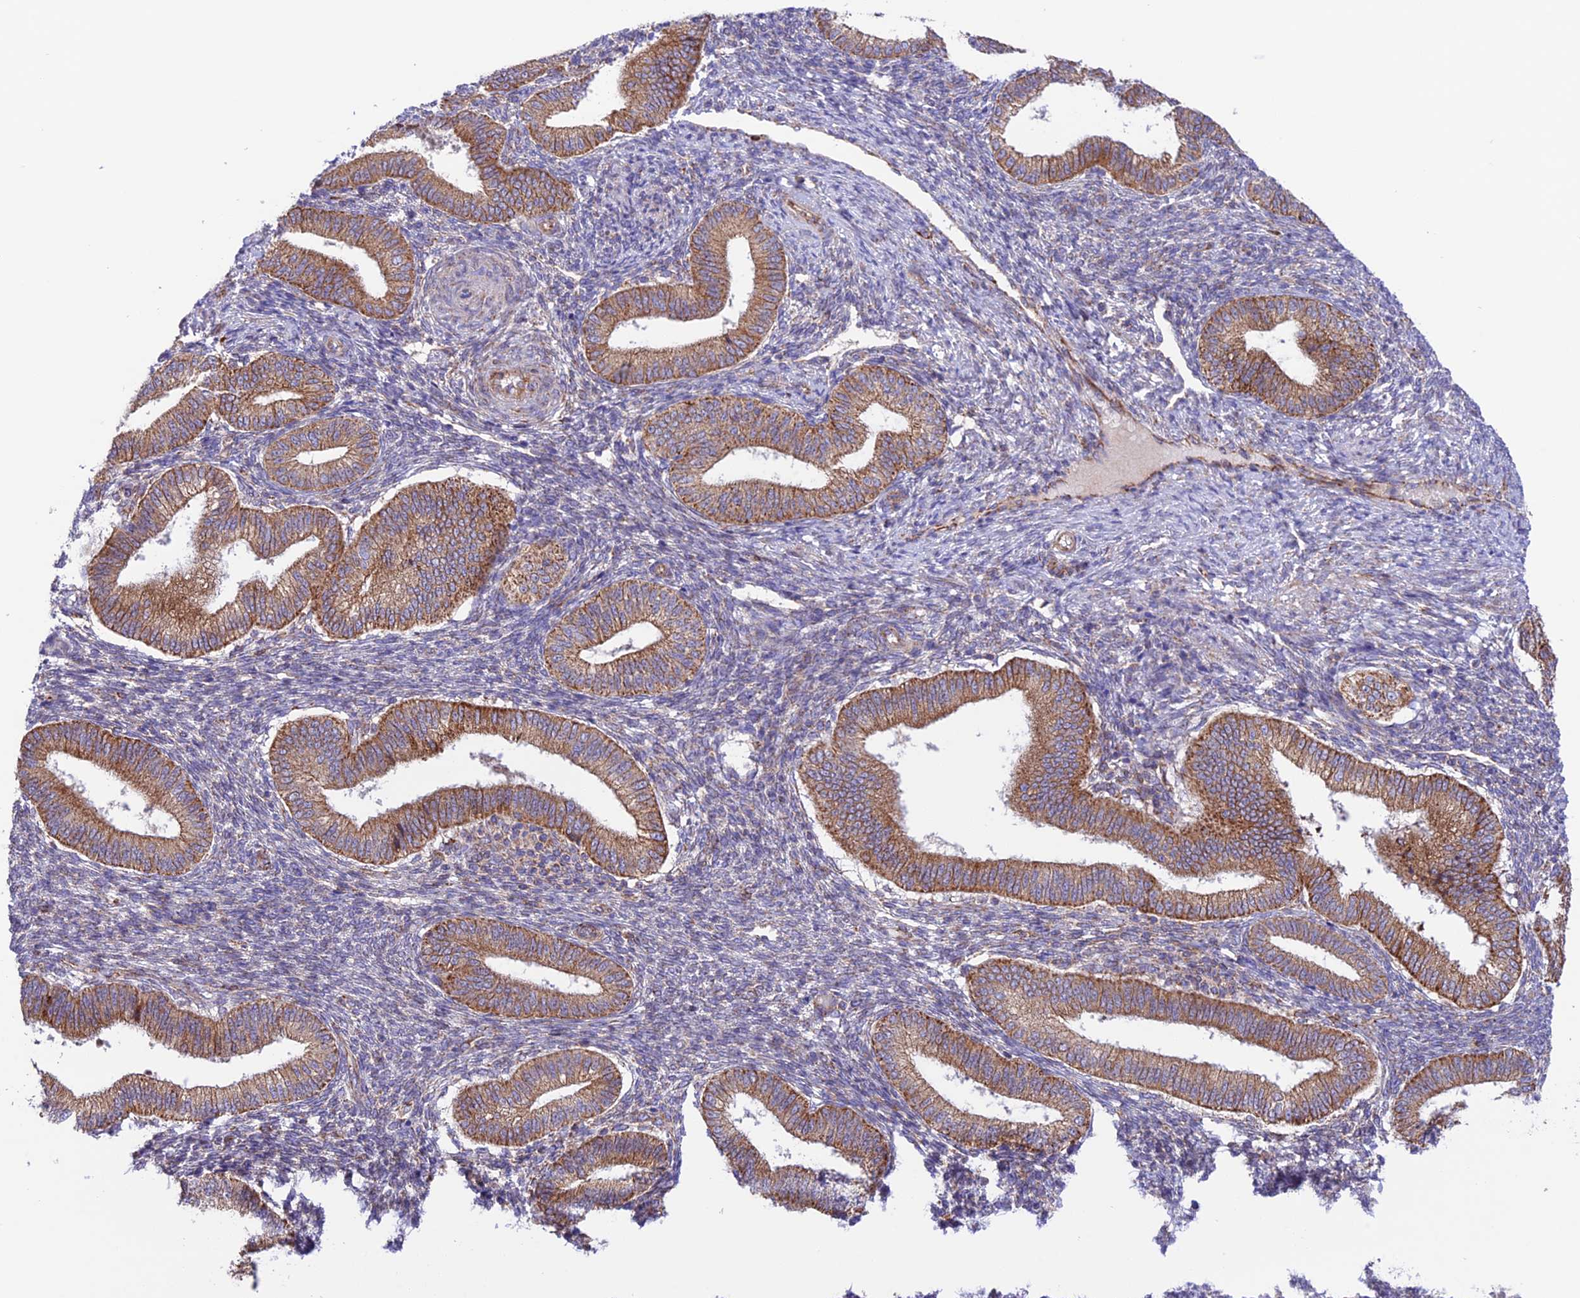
{"staining": {"intensity": "weak", "quantity": "<25%", "location": "cytoplasmic/membranous"}, "tissue": "endometrium", "cell_type": "Cells in endometrial stroma", "image_type": "normal", "snomed": [{"axis": "morphology", "description": "Normal tissue, NOS"}, {"axis": "topography", "description": "Endometrium"}], "caption": "Cells in endometrial stroma are negative for protein expression in benign human endometrium. (DAB immunohistochemistry (IHC) visualized using brightfield microscopy, high magnification).", "gene": "UAP1L1", "patient": {"sex": "female", "age": 39}}